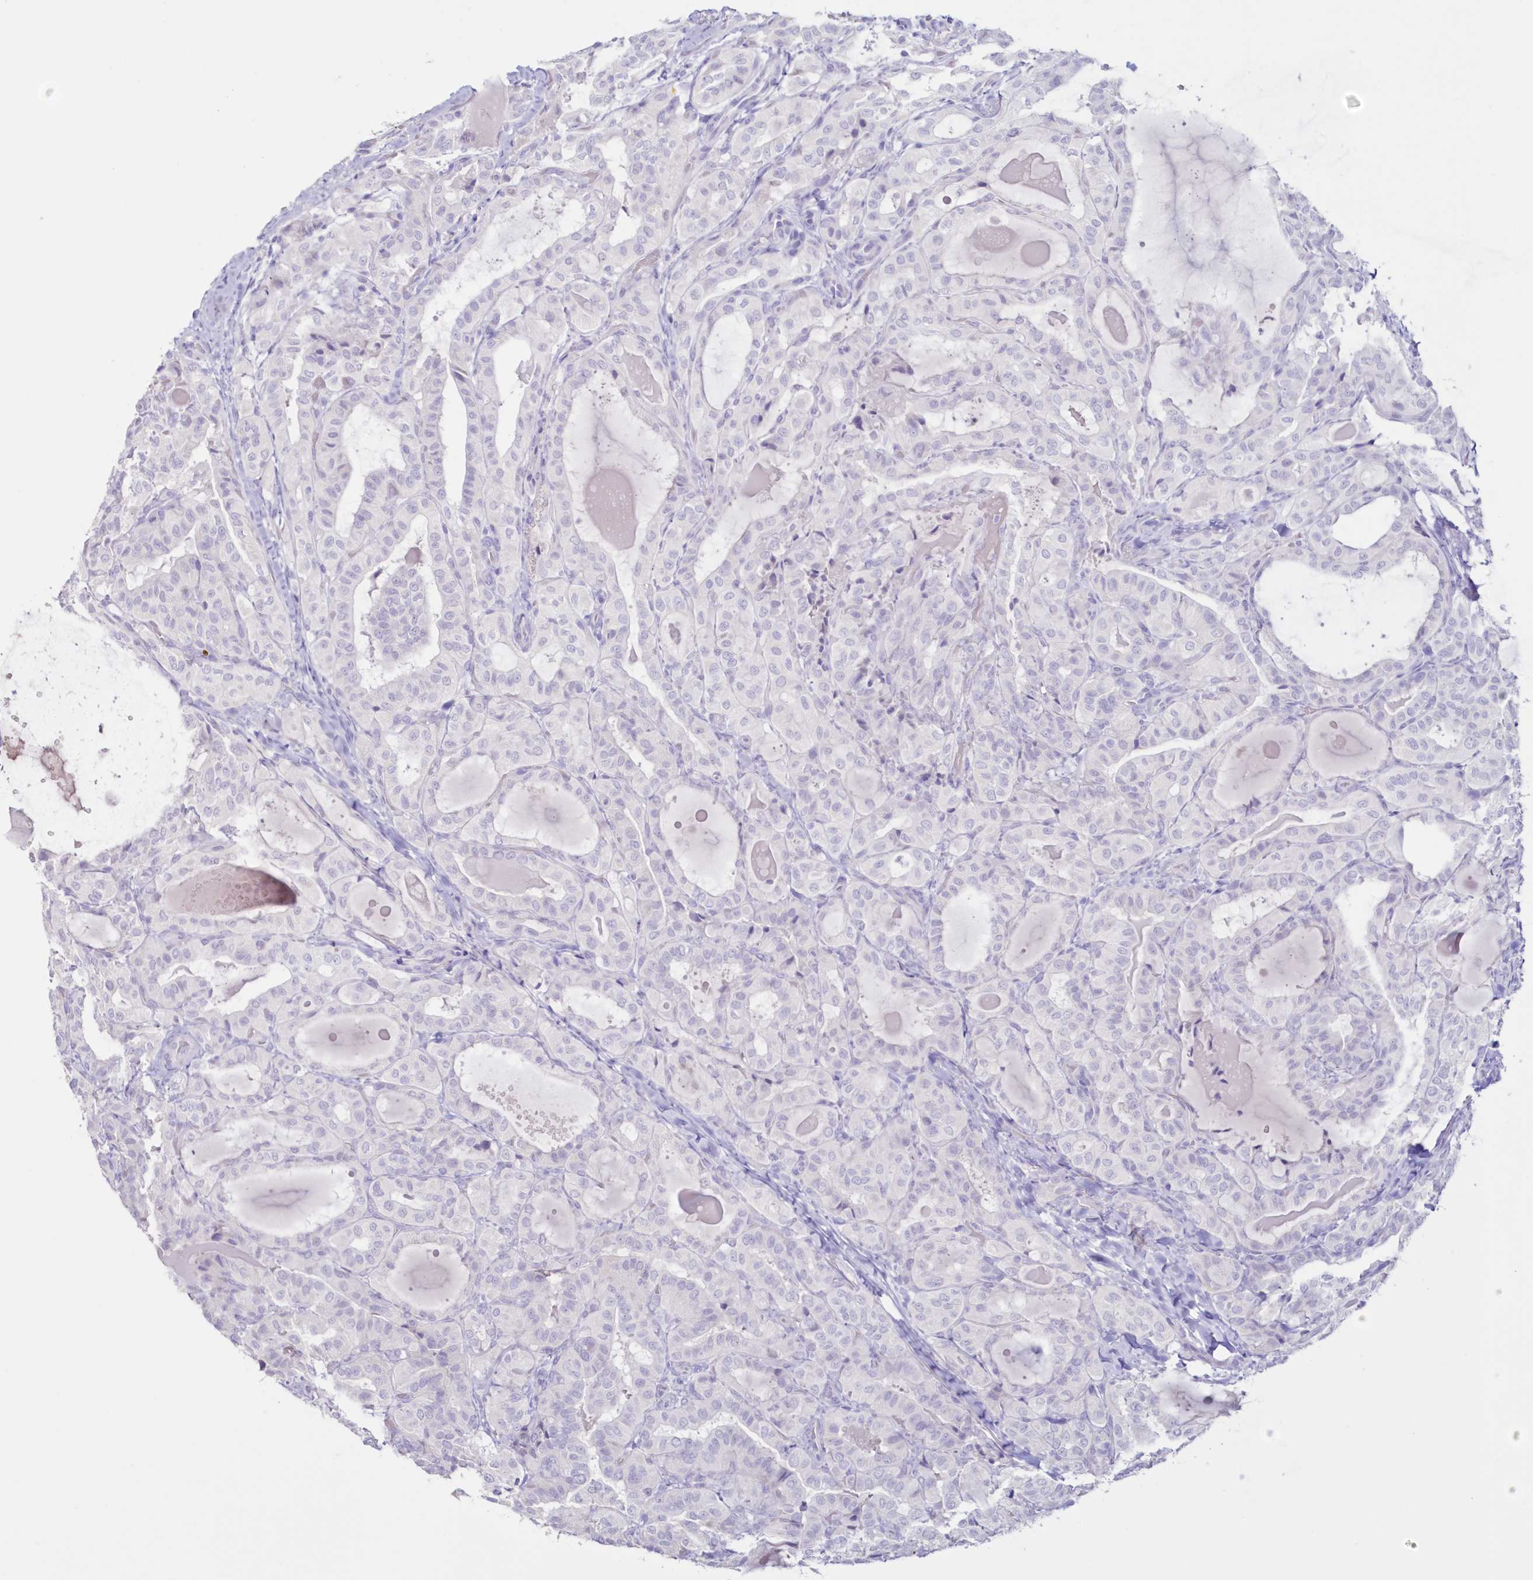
{"staining": {"intensity": "negative", "quantity": "none", "location": "none"}, "tissue": "thyroid cancer", "cell_type": "Tumor cells", "image_type": "cancer", "snomed": [{"axis": "morphology", "description": "Papillary adenocarcinoma, NOS"}, {"axis": "topography", "description": "Thyroid gland"}], "caption": "The micrograph displays no significant expression in tumor cells of papillary adenocarcinoma (thyroid).", "gene": "CYP3A4", "patient": {"sex": "male", "age": 77}}